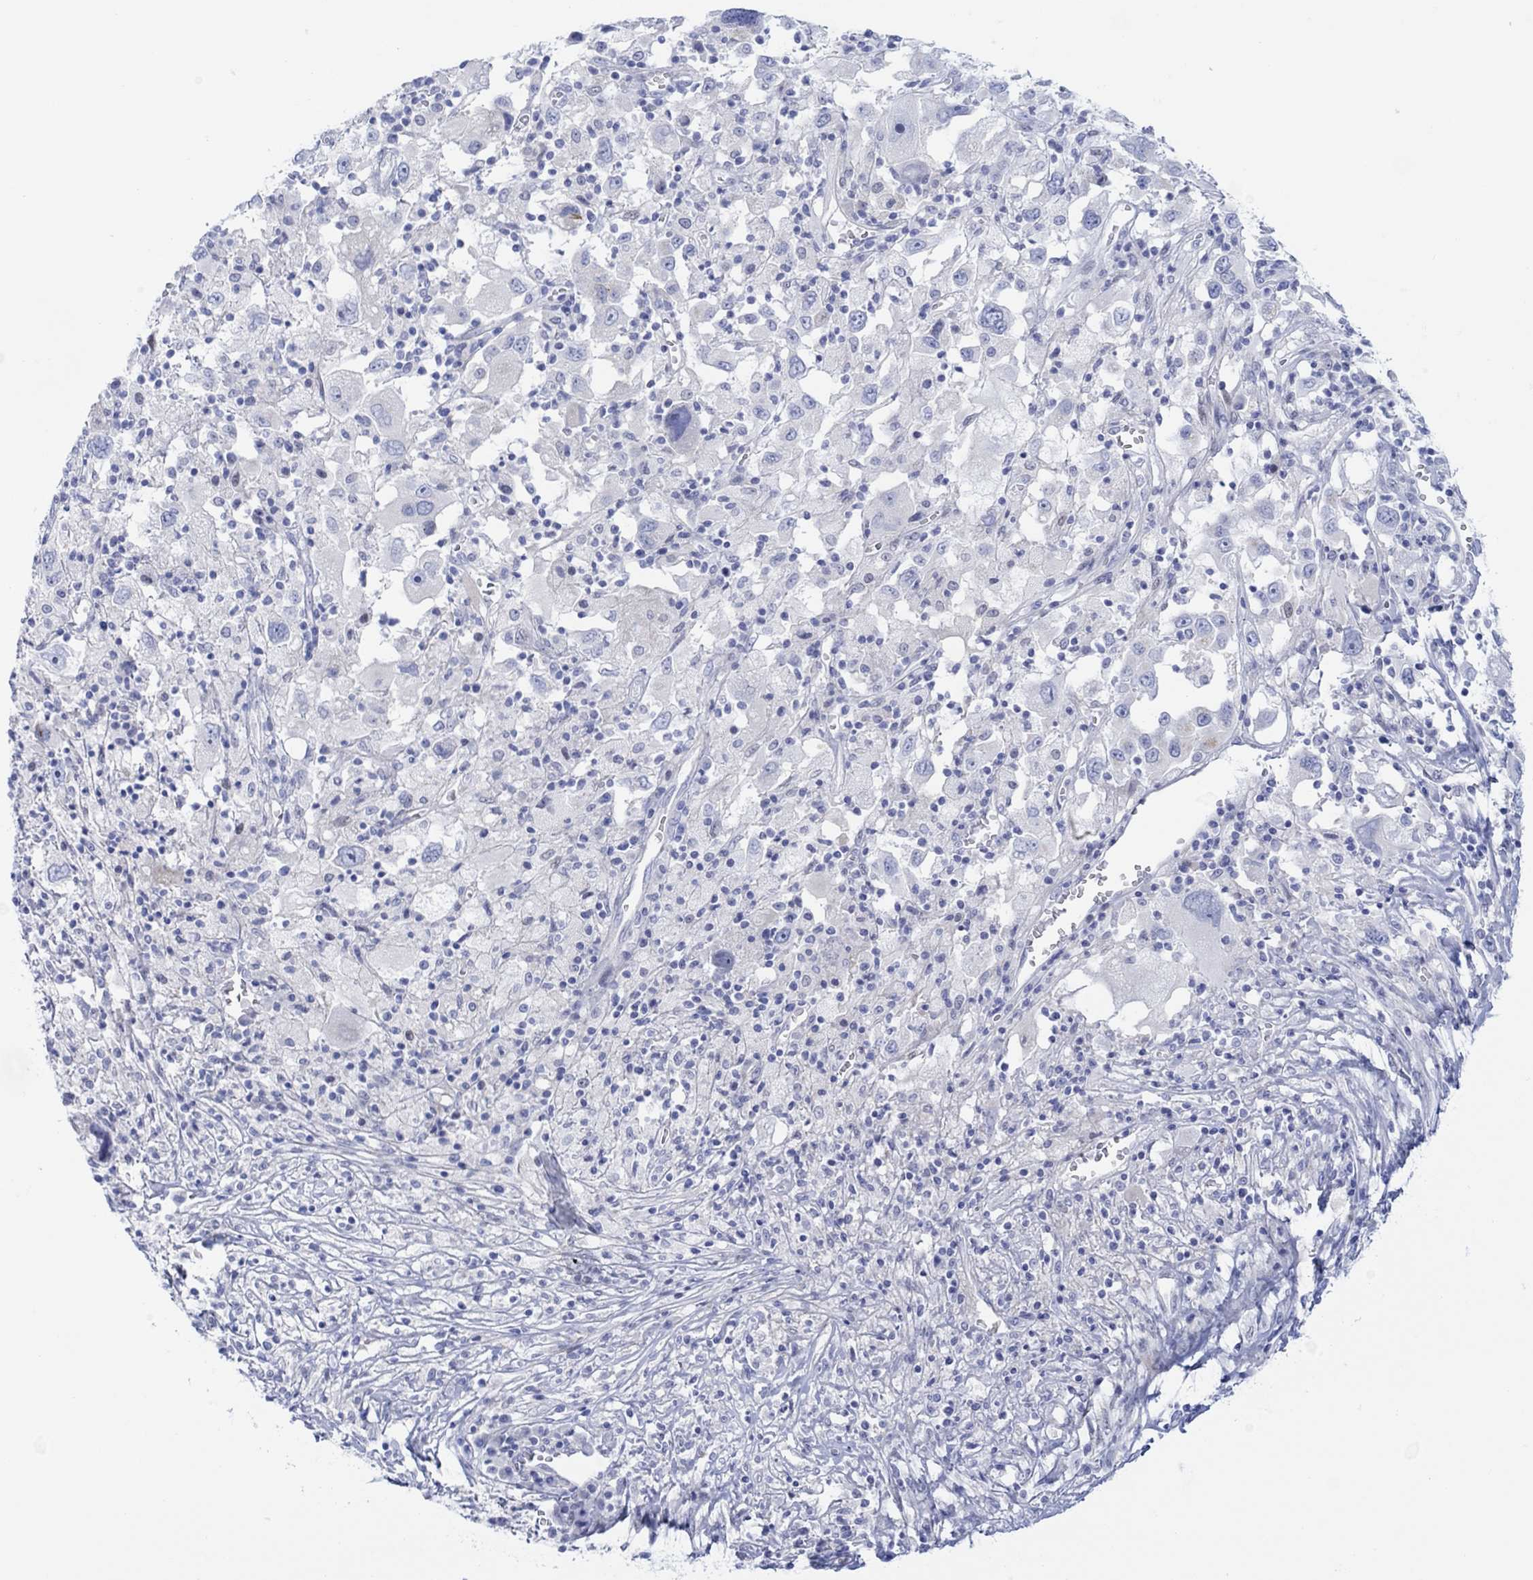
{"staining": {"intensity": "negative", "quantity": "none", "location": "none"}, "tissue": "melanoma", "cell_type": "Tumor cells", "image_type": "cancer", "snomed": [{"axis": "morphology", "description": "Malignant melanoma, Metastatic site"}, {"axis": "topography", "description": "Soft tissue"}], "caption": "Immunohistochemical staining of human melanoma reveals no significant staining in tumor cells. (Immunohistochemistry, brightfield microscopy, high magnification).", "gene": "TLDC2", "patient": {"sex": "male", "age": 50}}